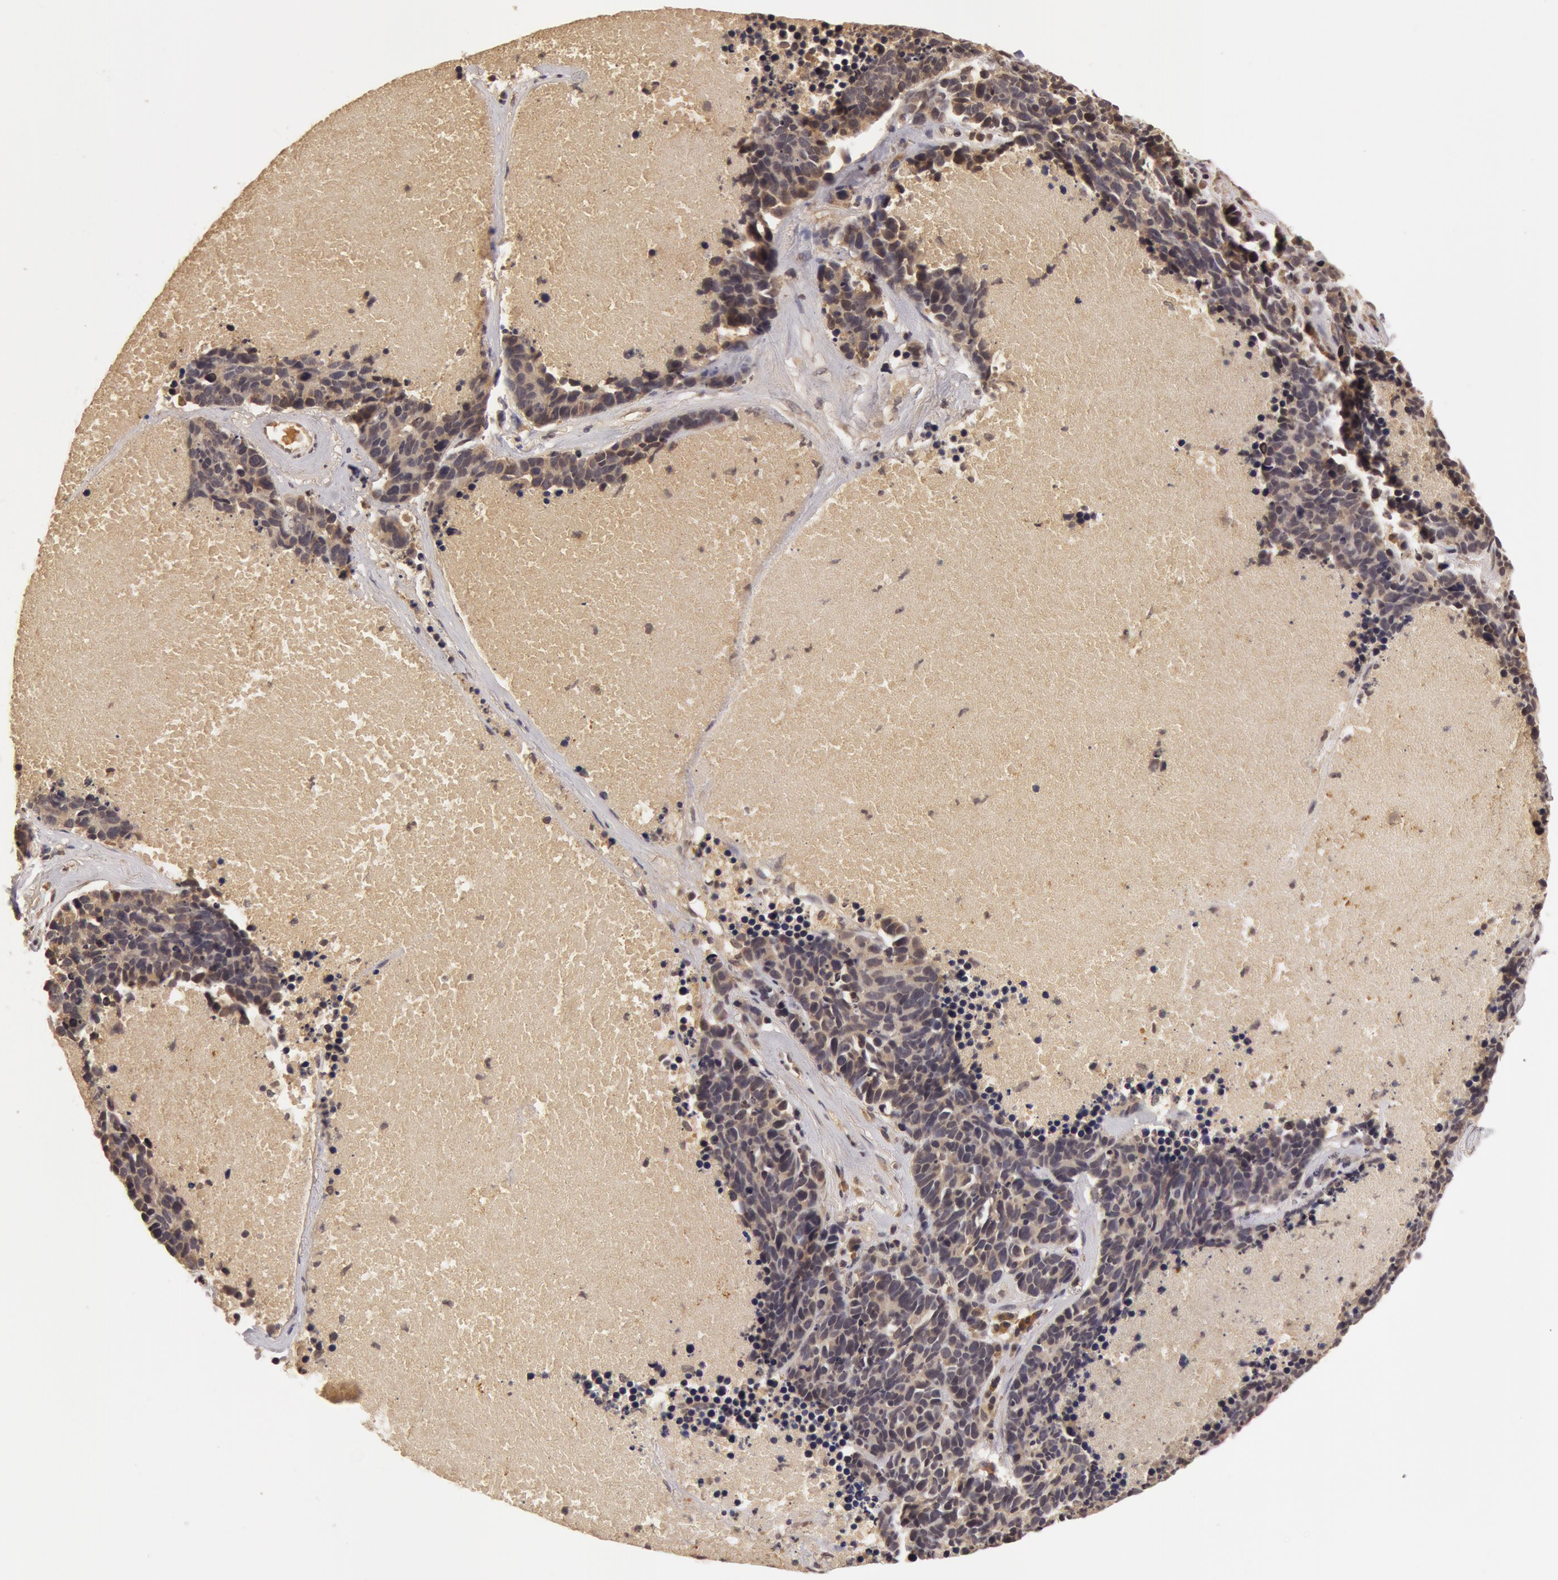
{"staining": {"intensity": "weak", "quantity": ">75%", "location": "cytoplasmic/membranous"}, "tissue": "lung cancer", "cell_type": "Tumor cells", "image_type": "cancer", "snomed": [{"axis": "morphology", "description": "Neoplasm, malignant, NOS"}, {"axis": "topography", "description": "Lung"}], "caption": "Immunohistochemical staining of human malignant neoplasm (lung) exhibits low levels of weak cytoplasmic/membranous positivity in about >75% of tumor cells.", "gene": "BCHE", "patient": {"sex": "female", "age": 75}}